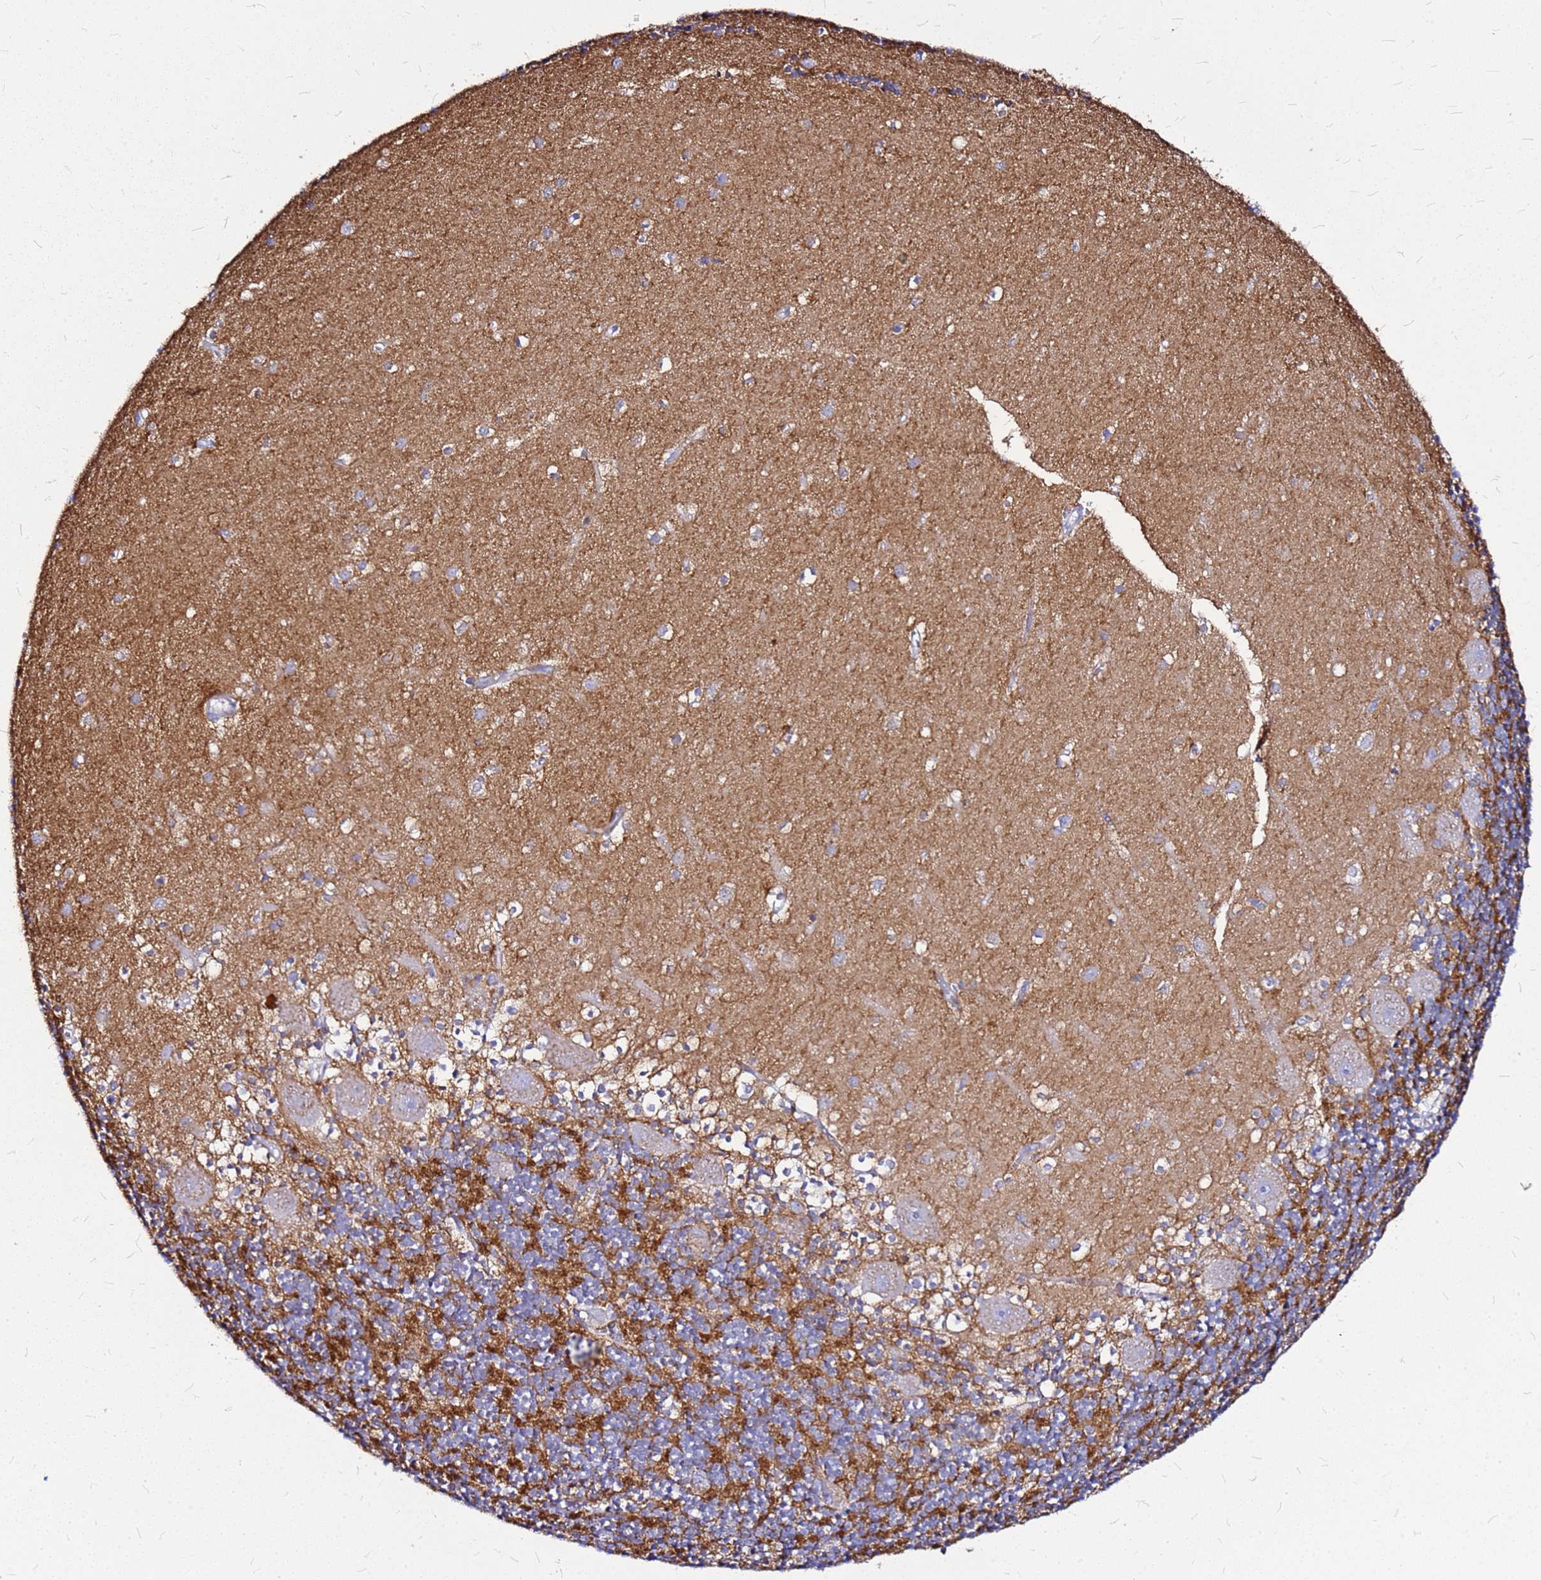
{"staining": {"intensity": "moderate", "quantity": "25%-75%", "location": "cytoplasmic/membranous"}, "tissue": "cerebellum", "cell_type": "Cells in granular layer", "image_type": "normal", "snomed": [{"axis": "morphology", "description": "Normal tissue, NOS"}, {"axis": "topography", "description": "Cerebellum"}], "caption": "Protein expression analysis of normal cerebellum displays moderate cytoplasmic/membranous staining in approximately 25%-75% of cells in granular layer.", "gene": "CASD1", "patient": {"sex": "male", "age": 54}}